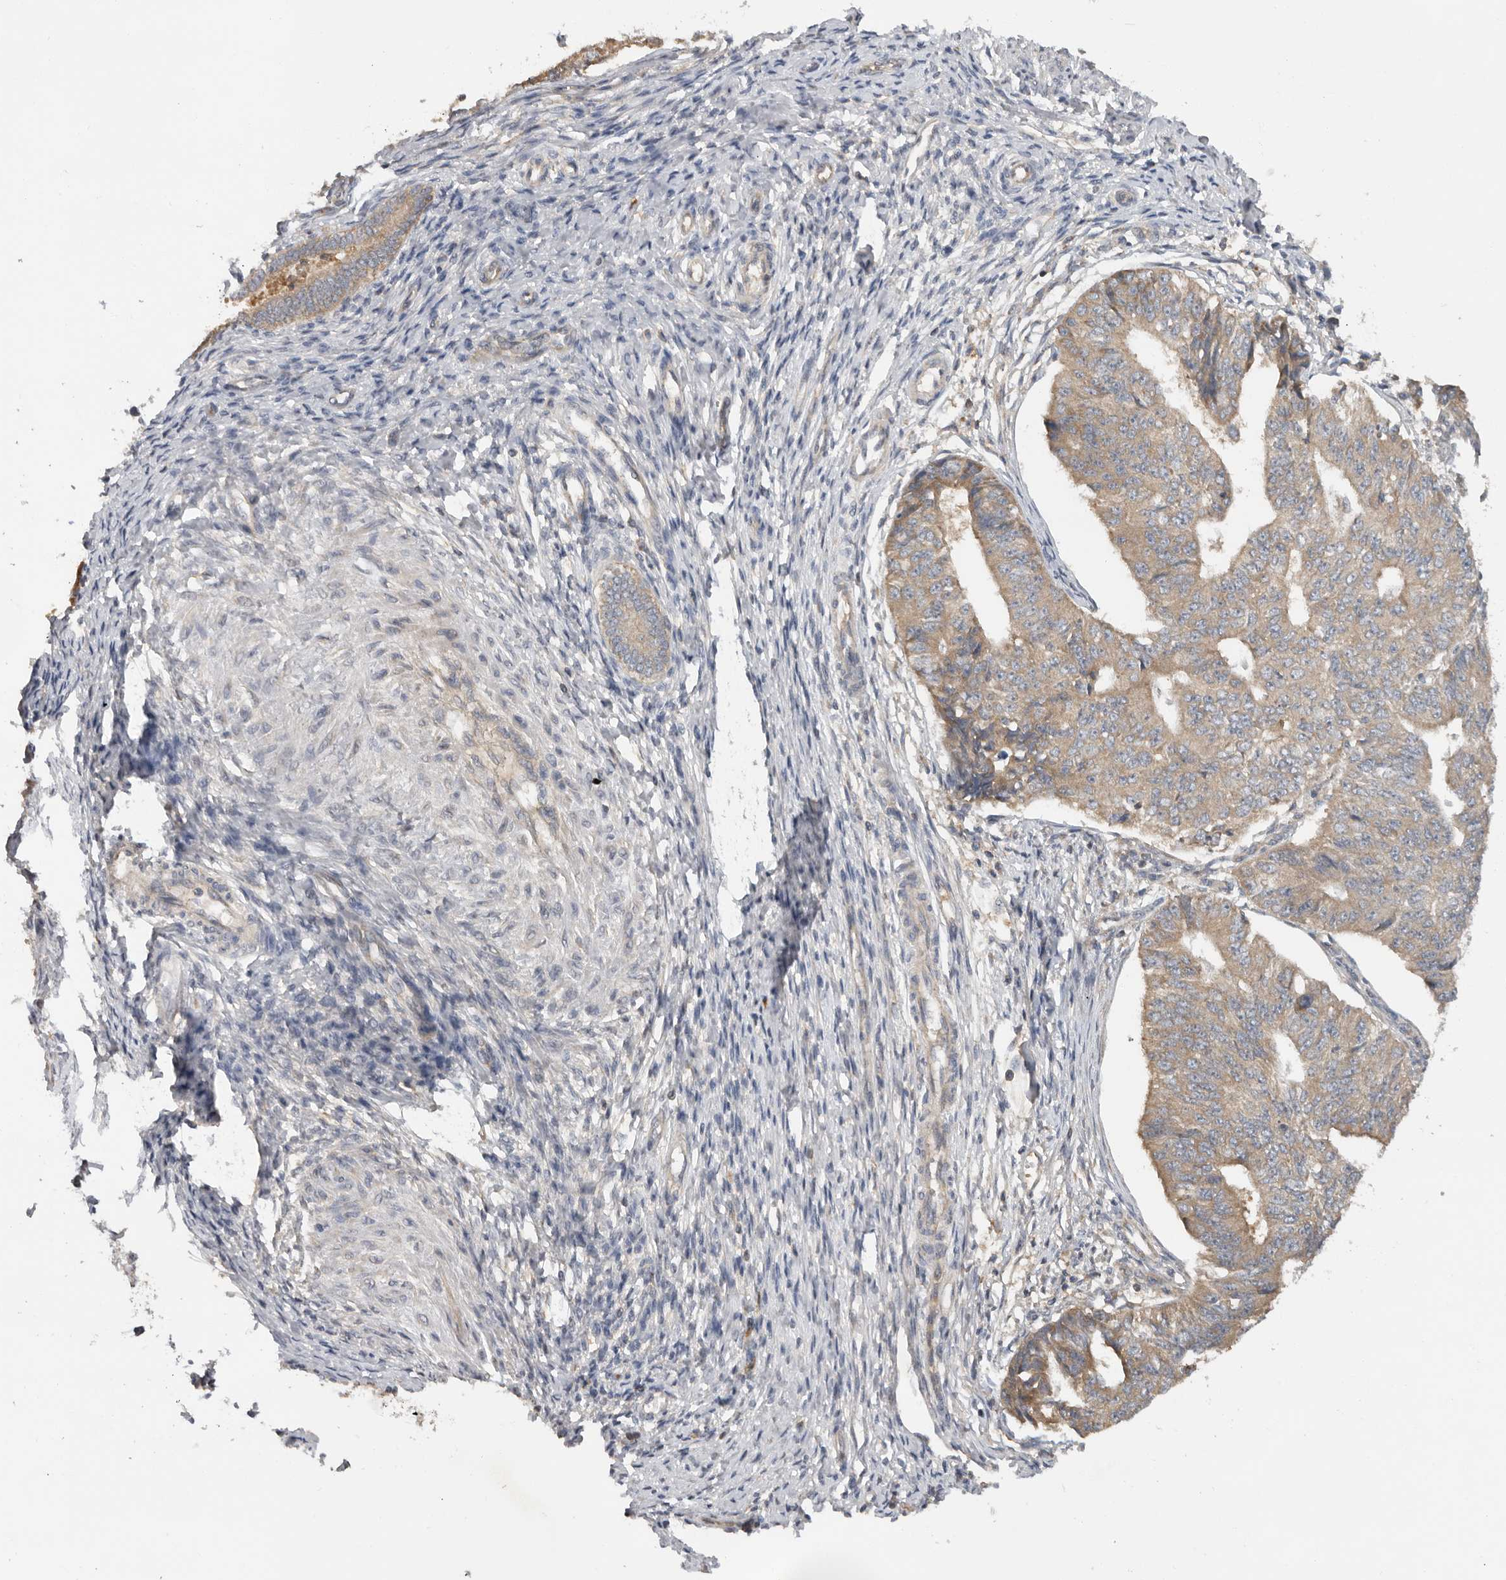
{"staining": {"intensity": "moderate", "quantity": ">75%", "location": "cytoplasmic/membranous"}, "tissue": "endometrial cancer", "cell_type": "Tumor cells", "image_type": "cancer", "snomed": [{"axis": "morphology", "description": "Adenocarcinoma, NOS"}, {"axis": "topography", "description": "Endometrium"}], "caption": "Tumor cells reveal medium levels of moderate cytoplasmic/membranous expression in approximately >75% of cells in adenocarcinoma (endometrial). Immunohistochemistry (ihc) stains the protein in brown and the nuclei are stained blue.", "gene": "PPP1R42", "patient": {"sex": "female", "age": 32}}